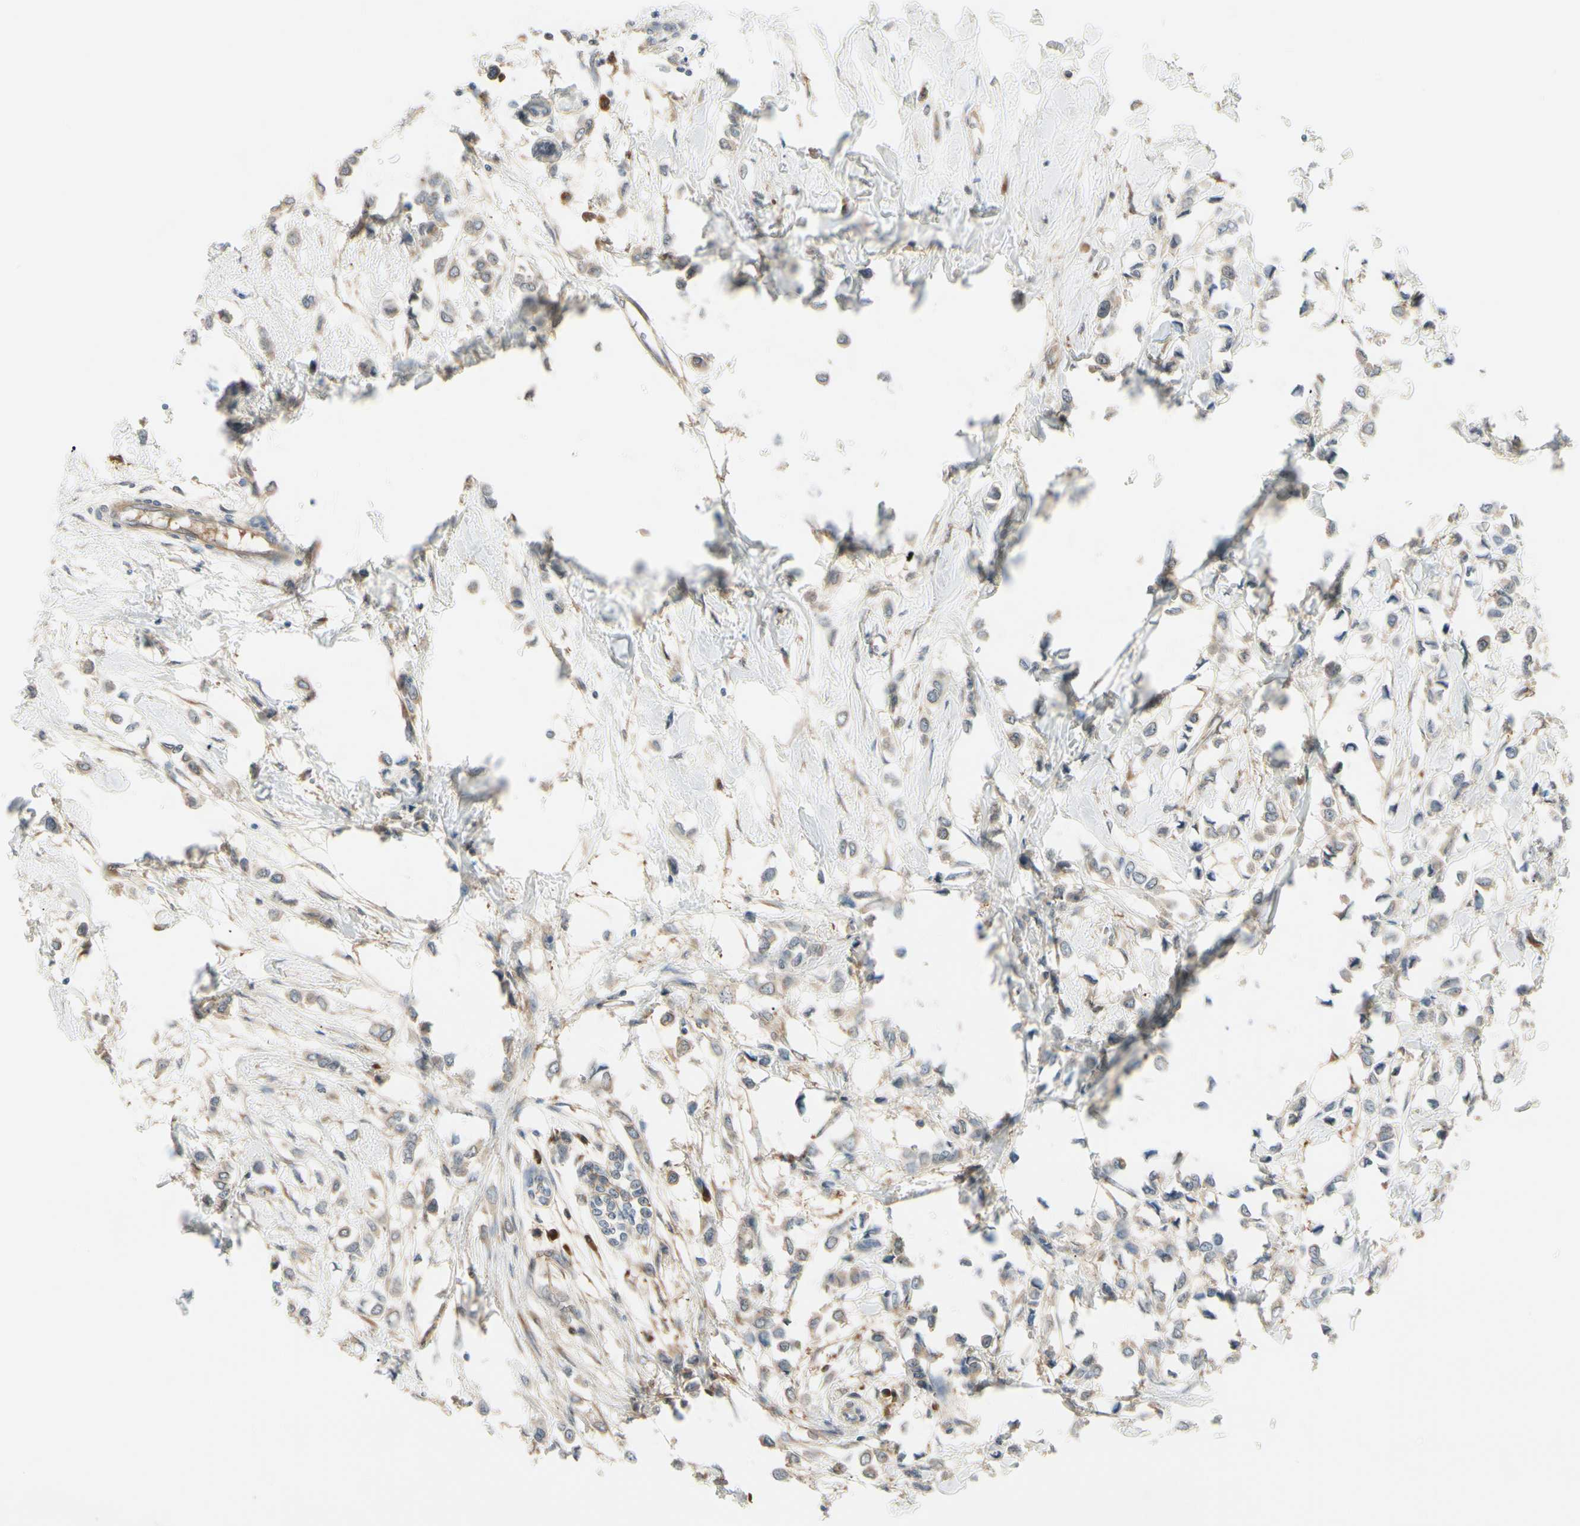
{"staining": {"intensity": "weak", "quantity": ">75%", "location": "cytoplasmic/membranous"}, "tissue": "breast cancer", "cell_type": "Tumor cells", "image_type": "cancer", "snomed": [{"axis": "morphology", "description": "Lobular carcinoma"}, {"axis": "topography", "description": "Breast"}], "caption": "This is a micrograph of immunohistochemistry (IHC) staining of breast cancer (lobular carcinoma), which shows weak expression in the cytoplasmic/membranous of tumor cells.", "gene": "NME1-NME2", "patient": {"sex": "female", "age": 51}}